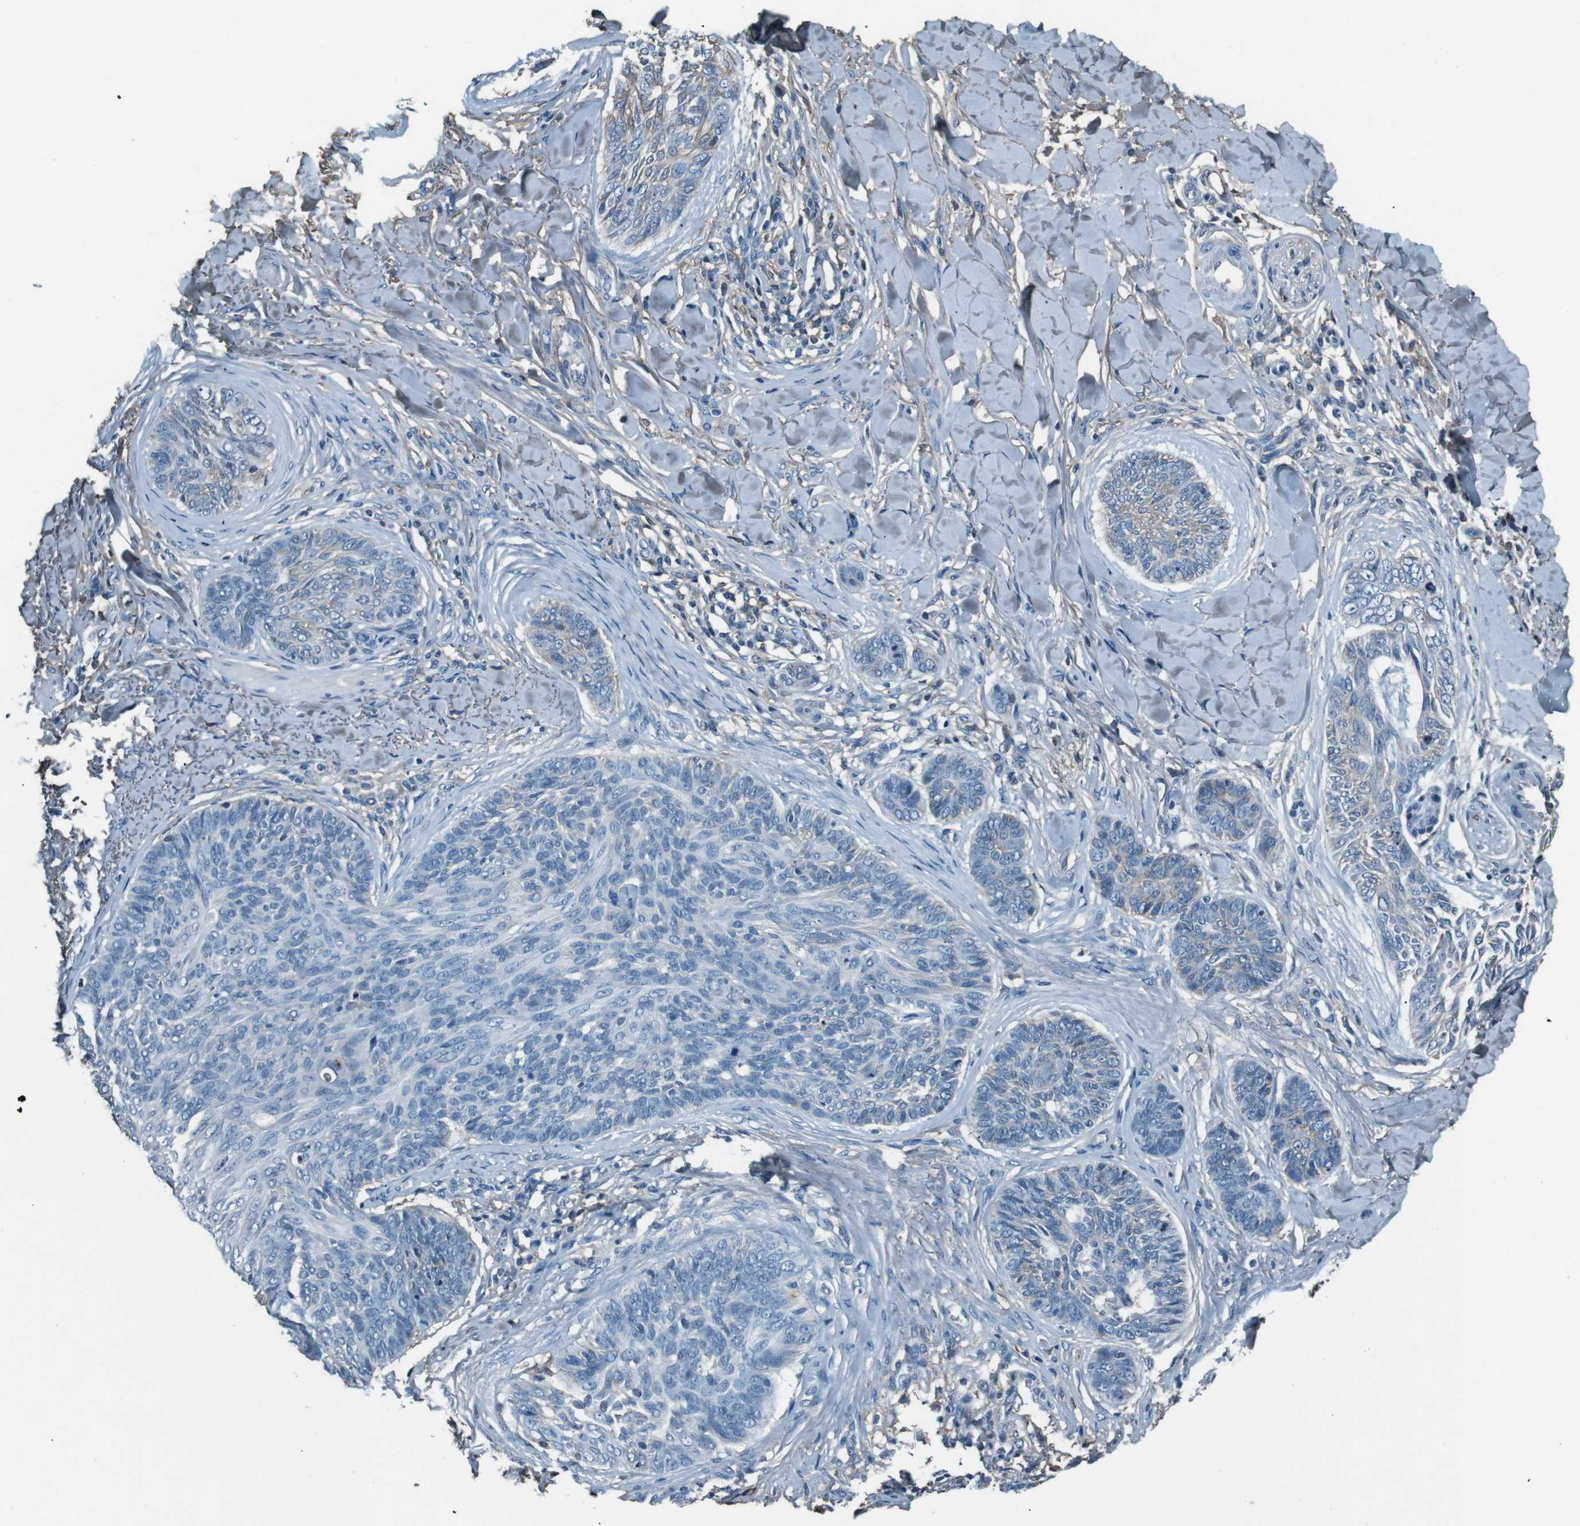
{"staining": {"intensity": "weak", "quantity": "<25%", "location": "cytoplasmic/membranous"}, "tissue": "skin cancer", "cell_type": "Tumor cells", "image_type": "cancer", "snomed": [{"axis": "morphology", "description": "Basal cell carcinoma"}, {"axis": "topography", "description": "Skin"}], "caption": "The histopathology image demonstrates no staining of tumor cells in basal cell carcinoma (skin). Nuclei are stained in blue.", "gene": "LEP", "patient": {"sex": "male", "age": 43}}